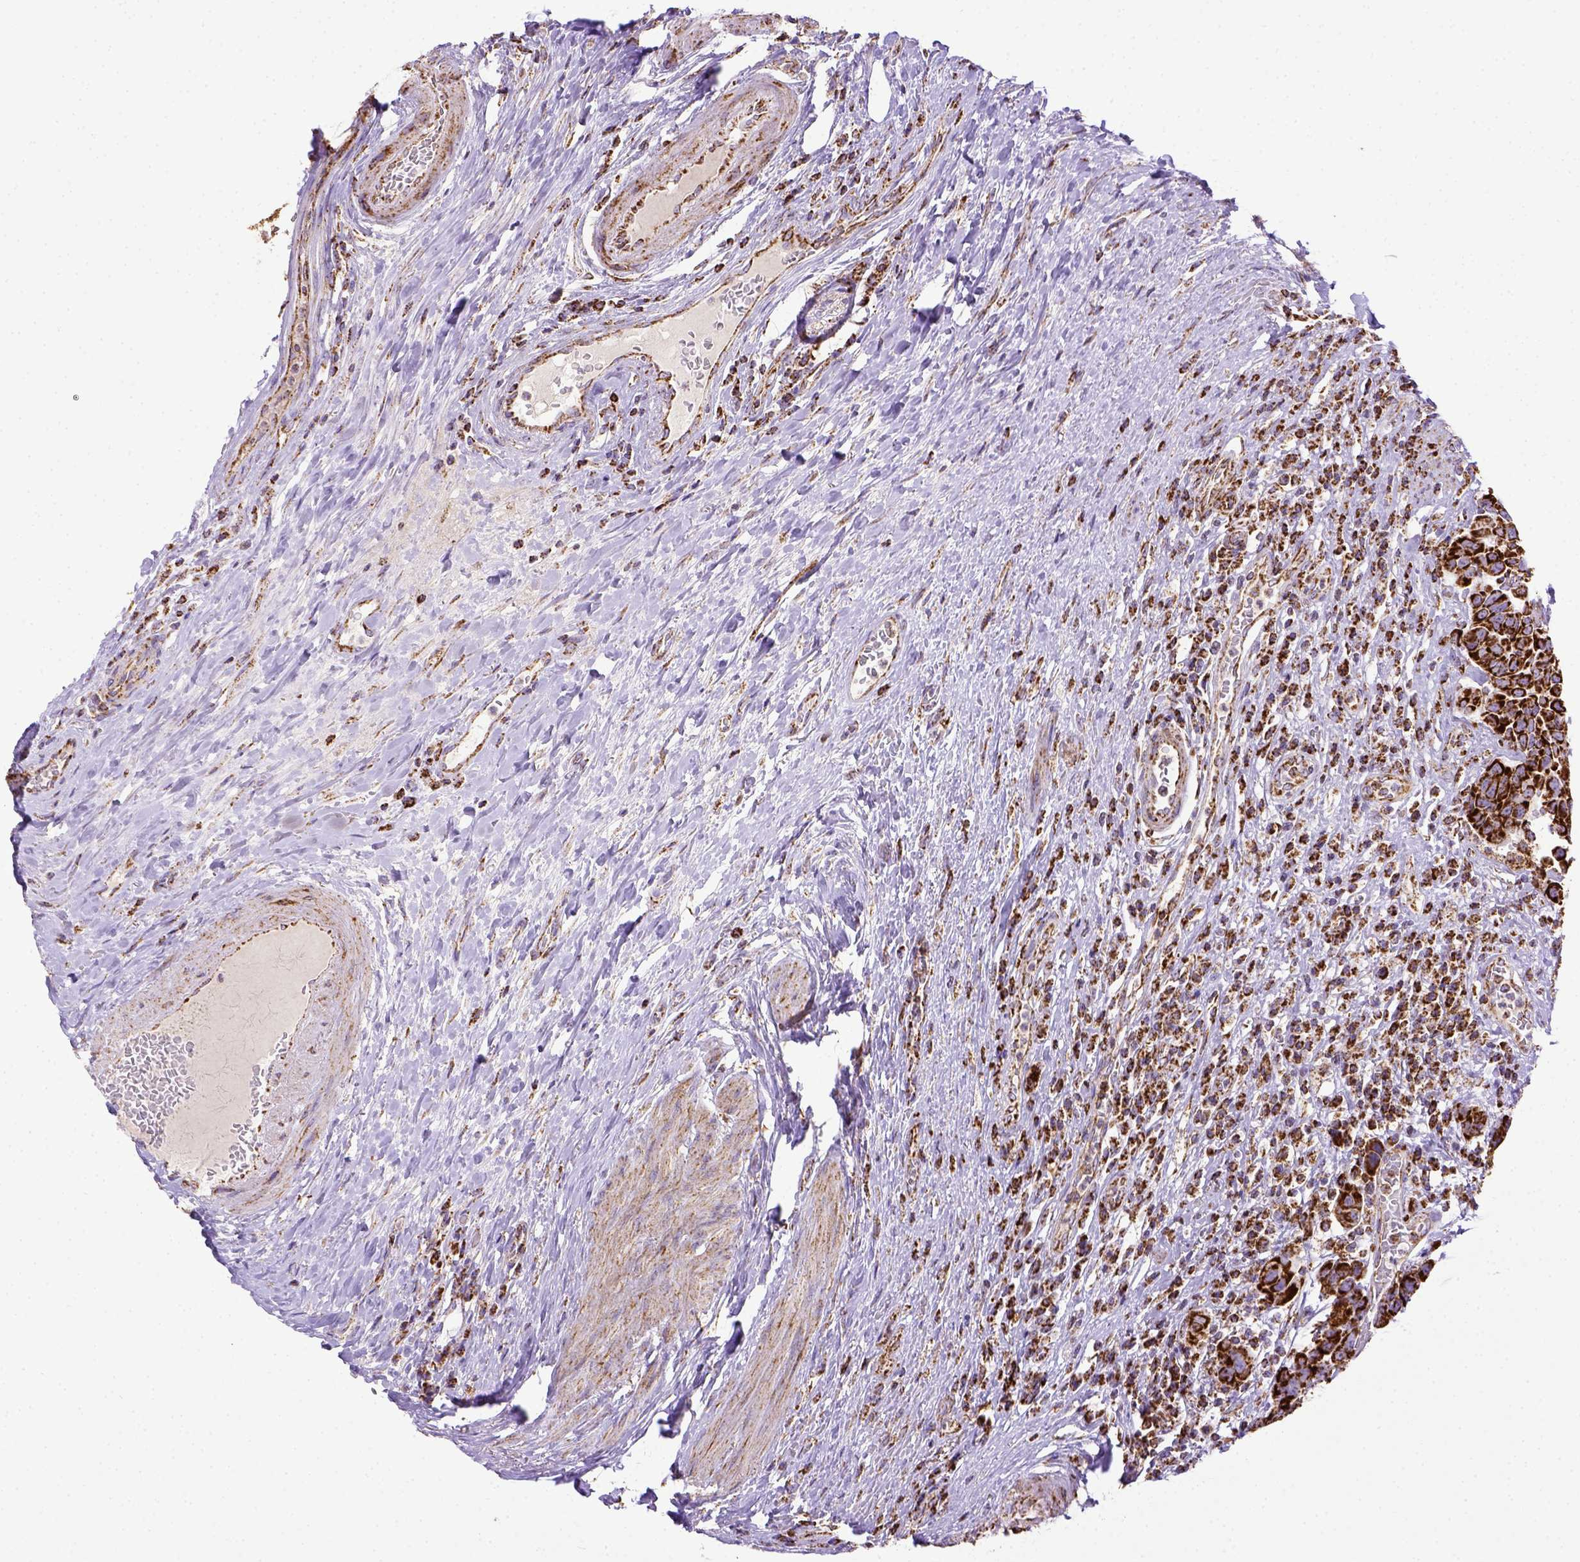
{"staining": {"intensity": "strong", "quantity": ">75%", "location": "cytoplasmic/membranous"}, "tissue": "urothelial cancer", "cell_type": "Tumor cells", "image_type": "cancer", "snomed": [{"axis": "morphology", "description": "Urothelial carcinoma, High grade"}, {"axis": "topography", "description": "Urinary bladder"}], "caption": "Urothelial carcinoma (high-grade) stained with IHC exhibits strong cytoplasmic/membranous staining in about >75% of tumor cells. (DAB IHC with brightfield microscopy, high magnification).", "gene": "MT-CO1", "patient": {"sex": "female", "age": 70}}